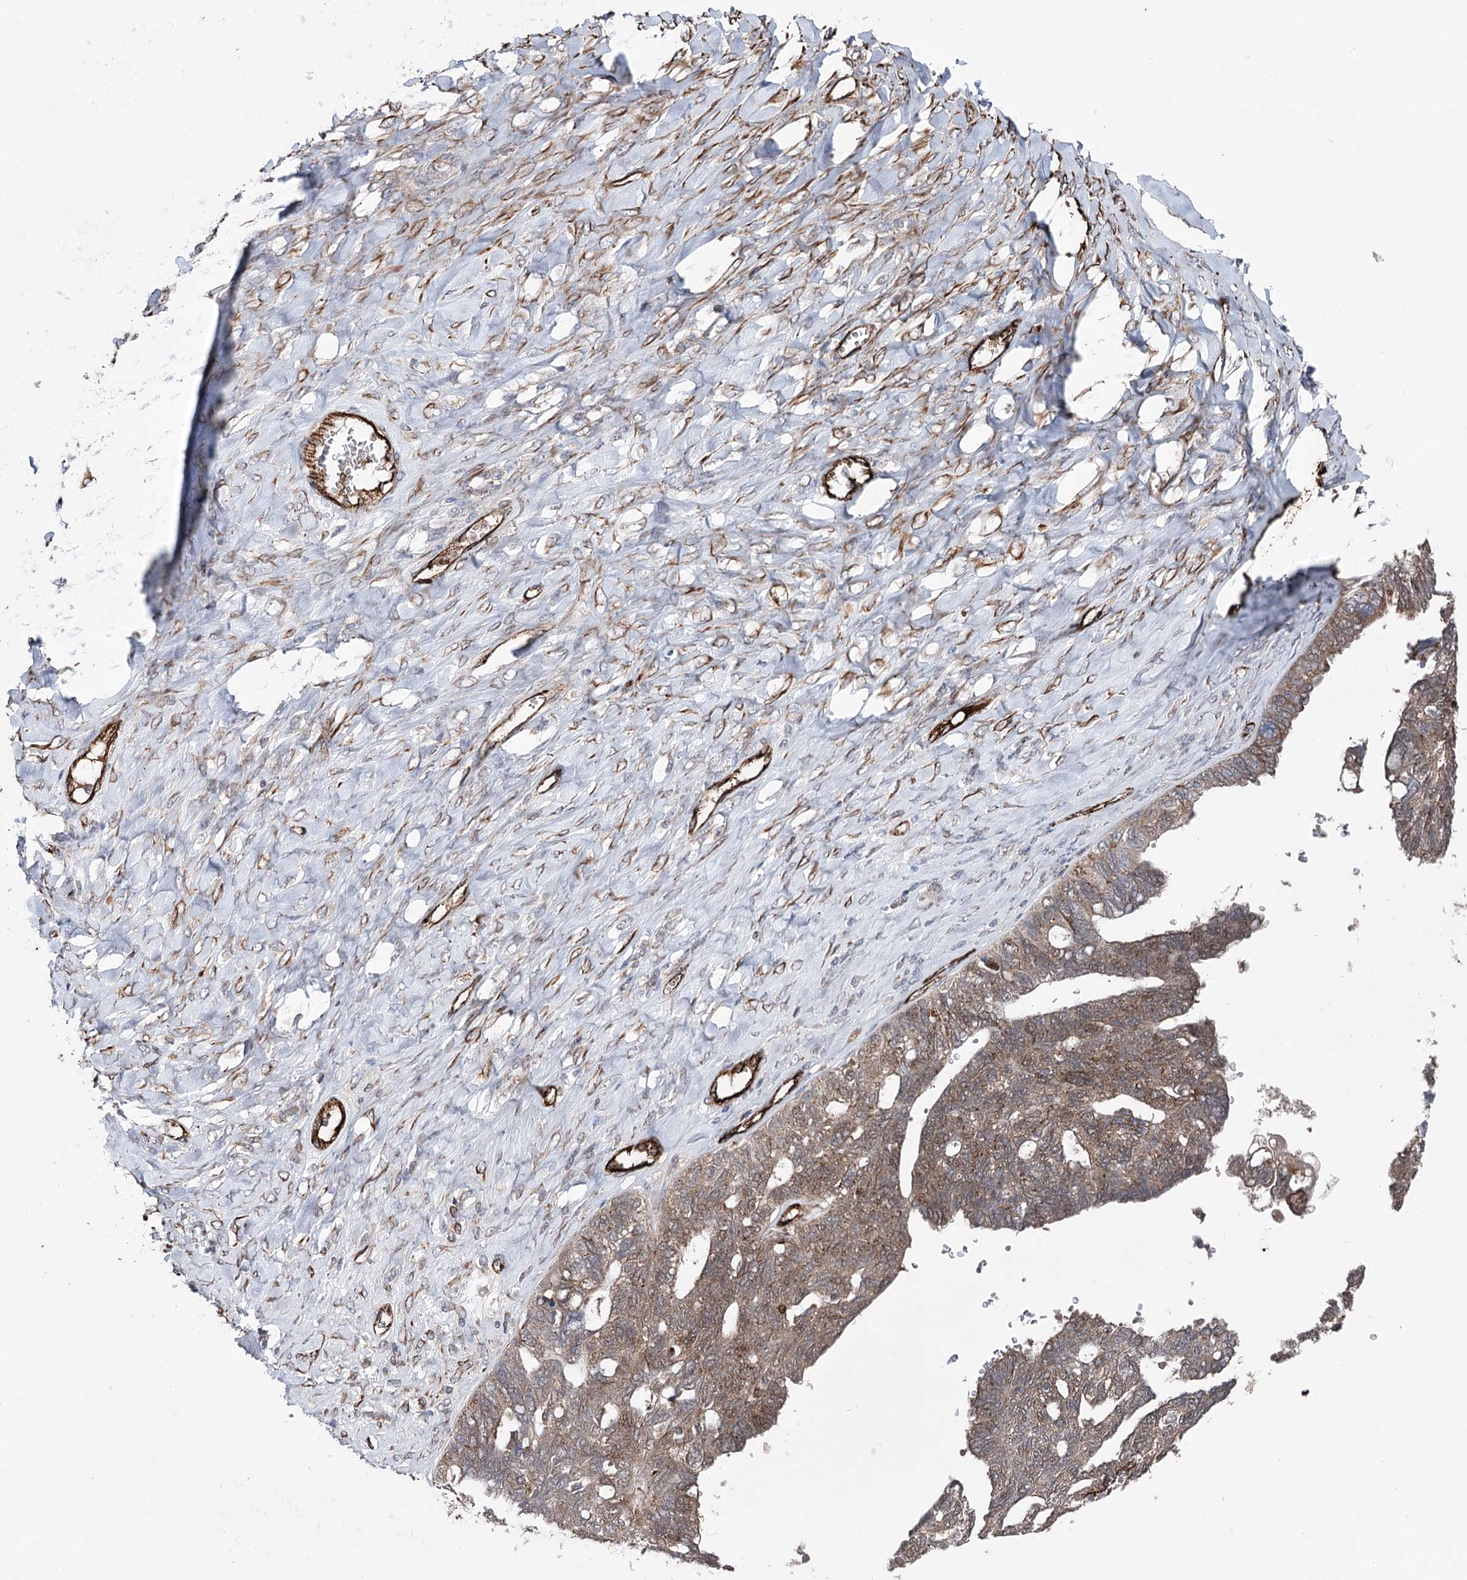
{"staining": {"intensity": "moderate", "quantity": "25%-75%", "location": "cytoplasmic/membranous,nuclear"}, "tissue": "ovarian cancer", "cell_type": "Tumor cells", "image_type": "cancer", "snomed": [{"axis": "morphology", "description": "Cystadenocarcinoma, serous, NOS"}, {"axis": "topography", "description": "Ovary"}], "caption": "DAB (3,3'-diaminobenzidine) immunohistochemical staining of ovarian cancer displays moderate cytoplasmic/membranous and nuclear protein expression in about 25%-75% of tumor cells.", "gene": "MIB1", "patient": {"sex": "female", "age": 79}}